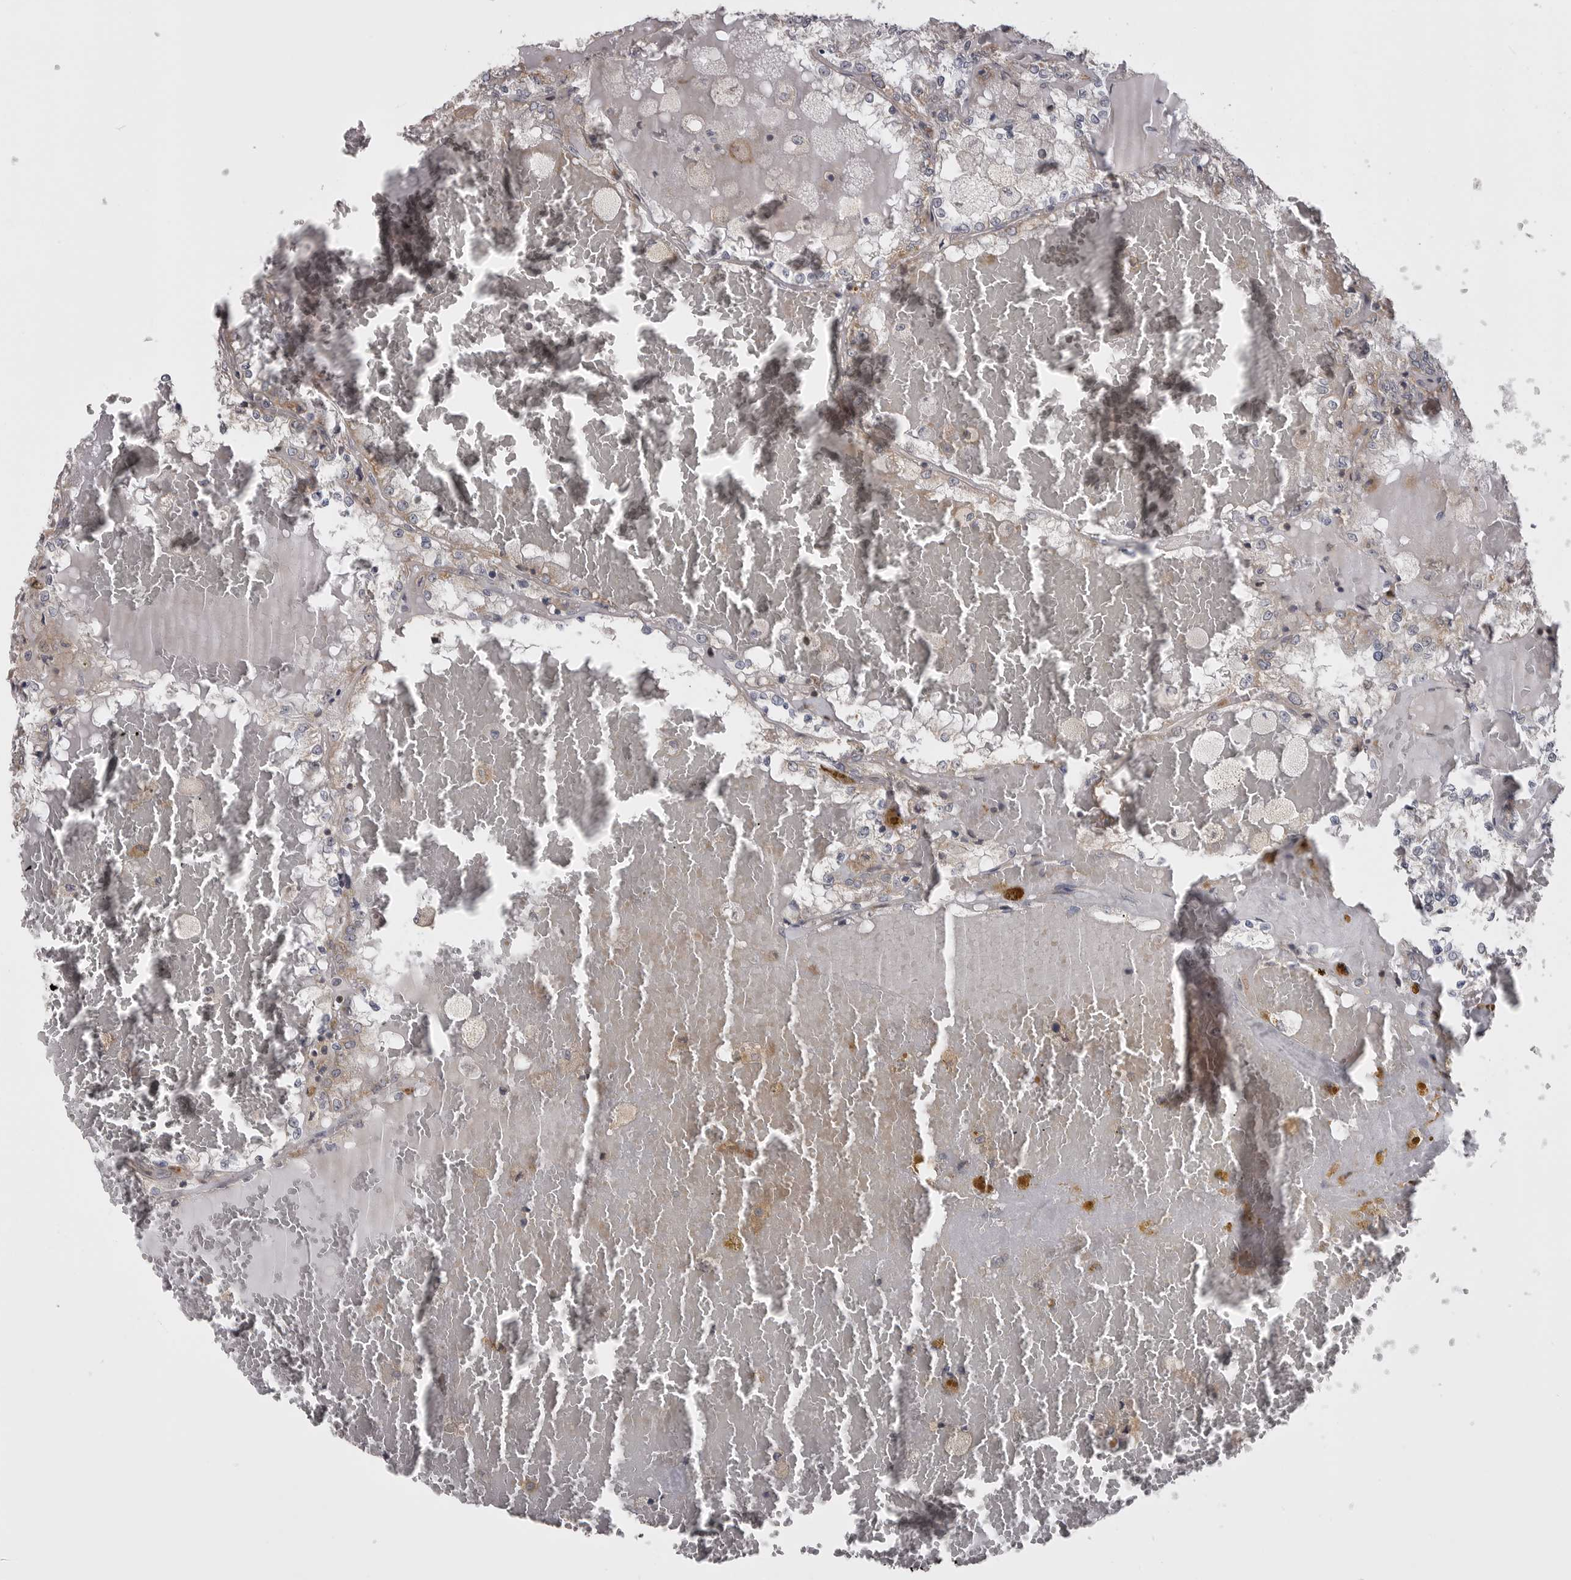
{"staining": {"intensity": "negative", "quantity": "none", "location": "none"}, "tissue": "renal cancer", "cell_type": "Tumor cells", "image_type": "cancer", "snomed": [{"axis": "morphology", "description": "Adenocarcinoma, NOS"}, {"axis": "topography", "description": "Kidney"}], "caption": "Micrograph shows no significant protein staining in tumor cells of renal cancer. Brightfield microscopy of immunohistochemistry (IHC) stained with DAB (brown) and hematoxylin (blue), captured at high magnification.", "gene": "ZNRF1", "patient": {"sex": "female", "age": 56}}